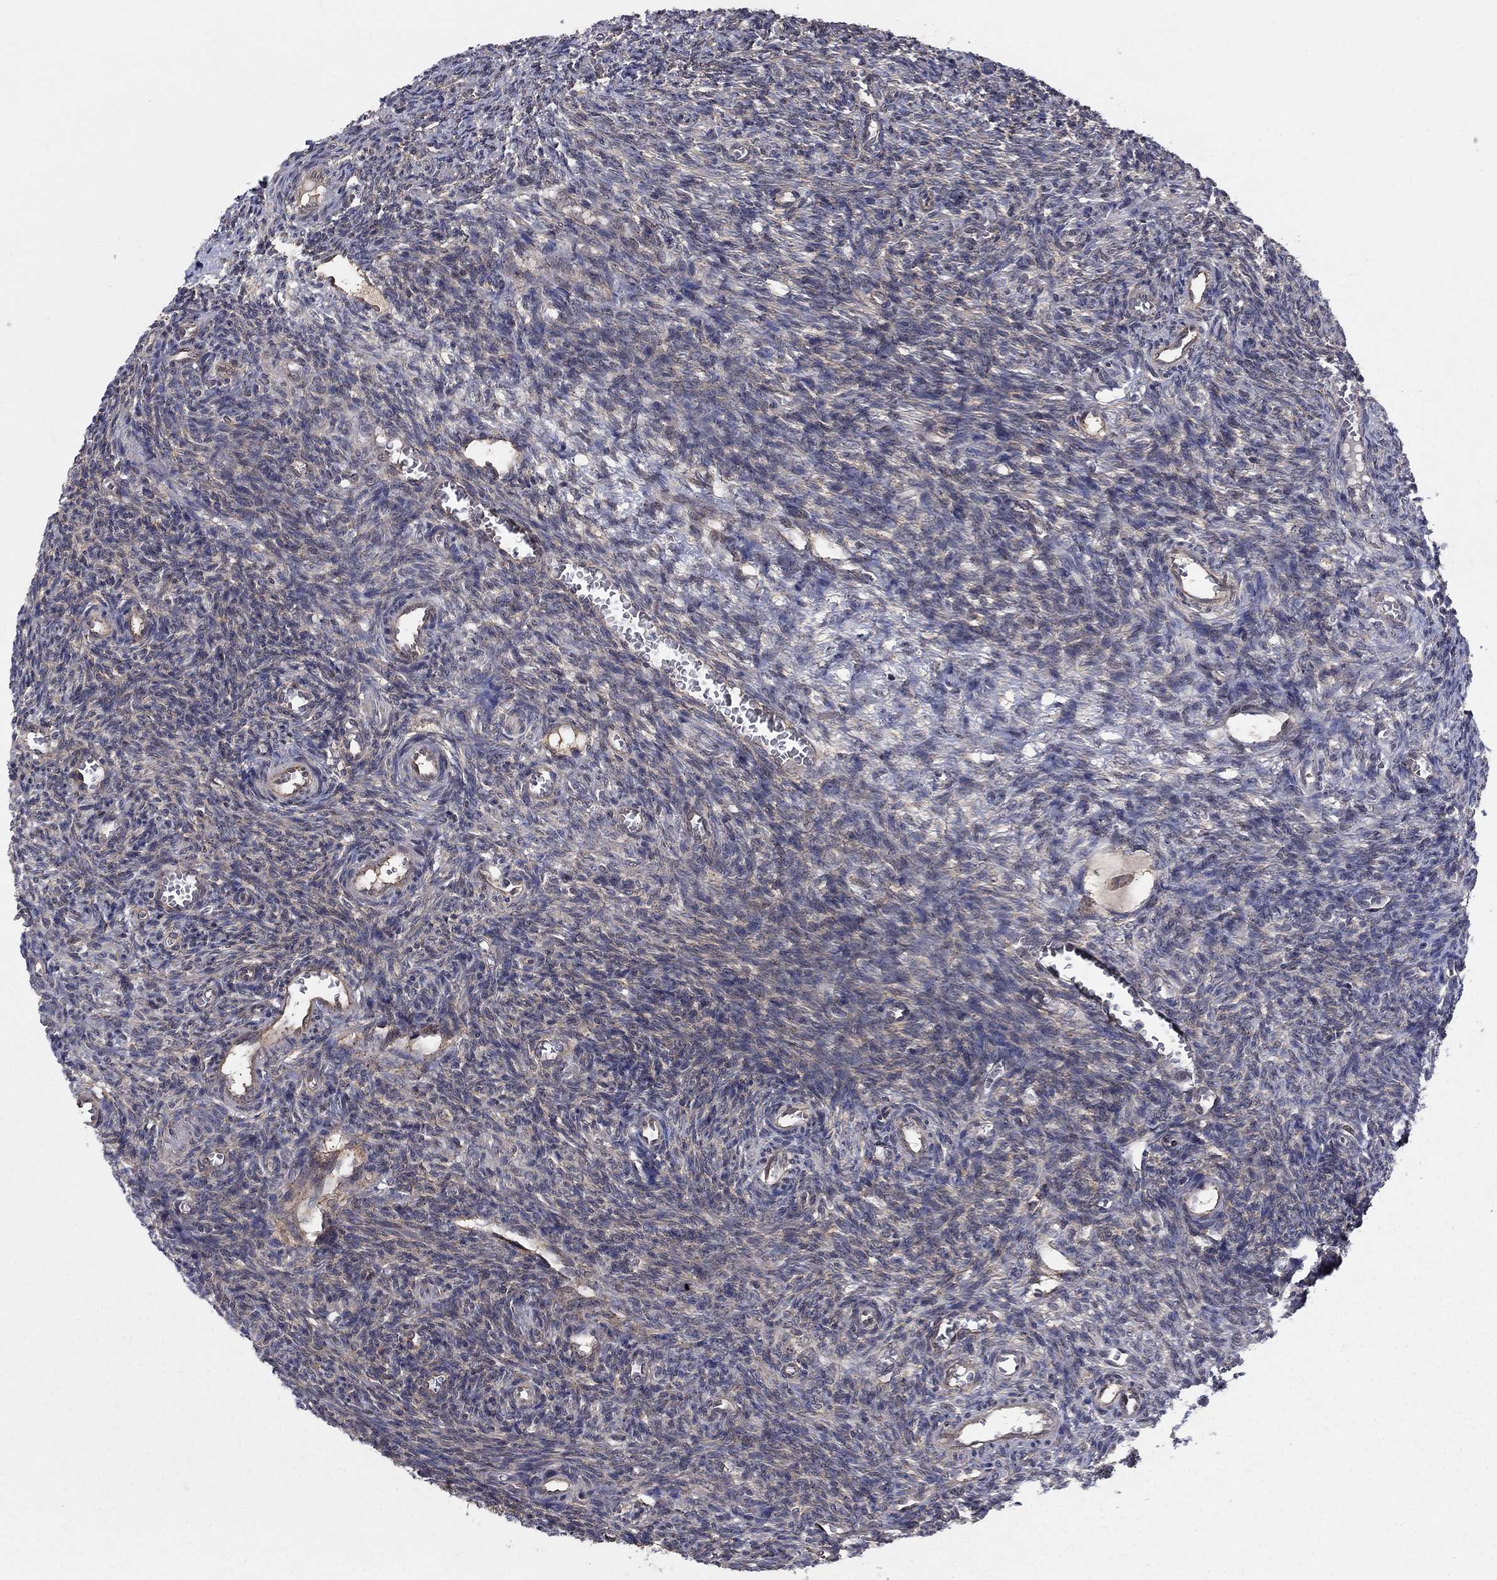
{"staining": {"intensity": "moderate", "quantity": ">75%", "location": "cytoplasmic/membranous"}, "tissue": "ovary", "cell_type": "Follicle cells", "image_type": "normal", "snomed": [{"axis": "morphology", "description": "Normal tissue, NOS"}, {"axis": "topography", "description": "Ovary"}], "caption": "Follicle cells display moderate cytoplasmic/membranous expression in about >75% of cells in benign ovary. The protein of interest is shown in brown color, while the nuclei are stained blue.", "gene": "SH3RF1", "patient": {"sex": "female", "age": 27}}